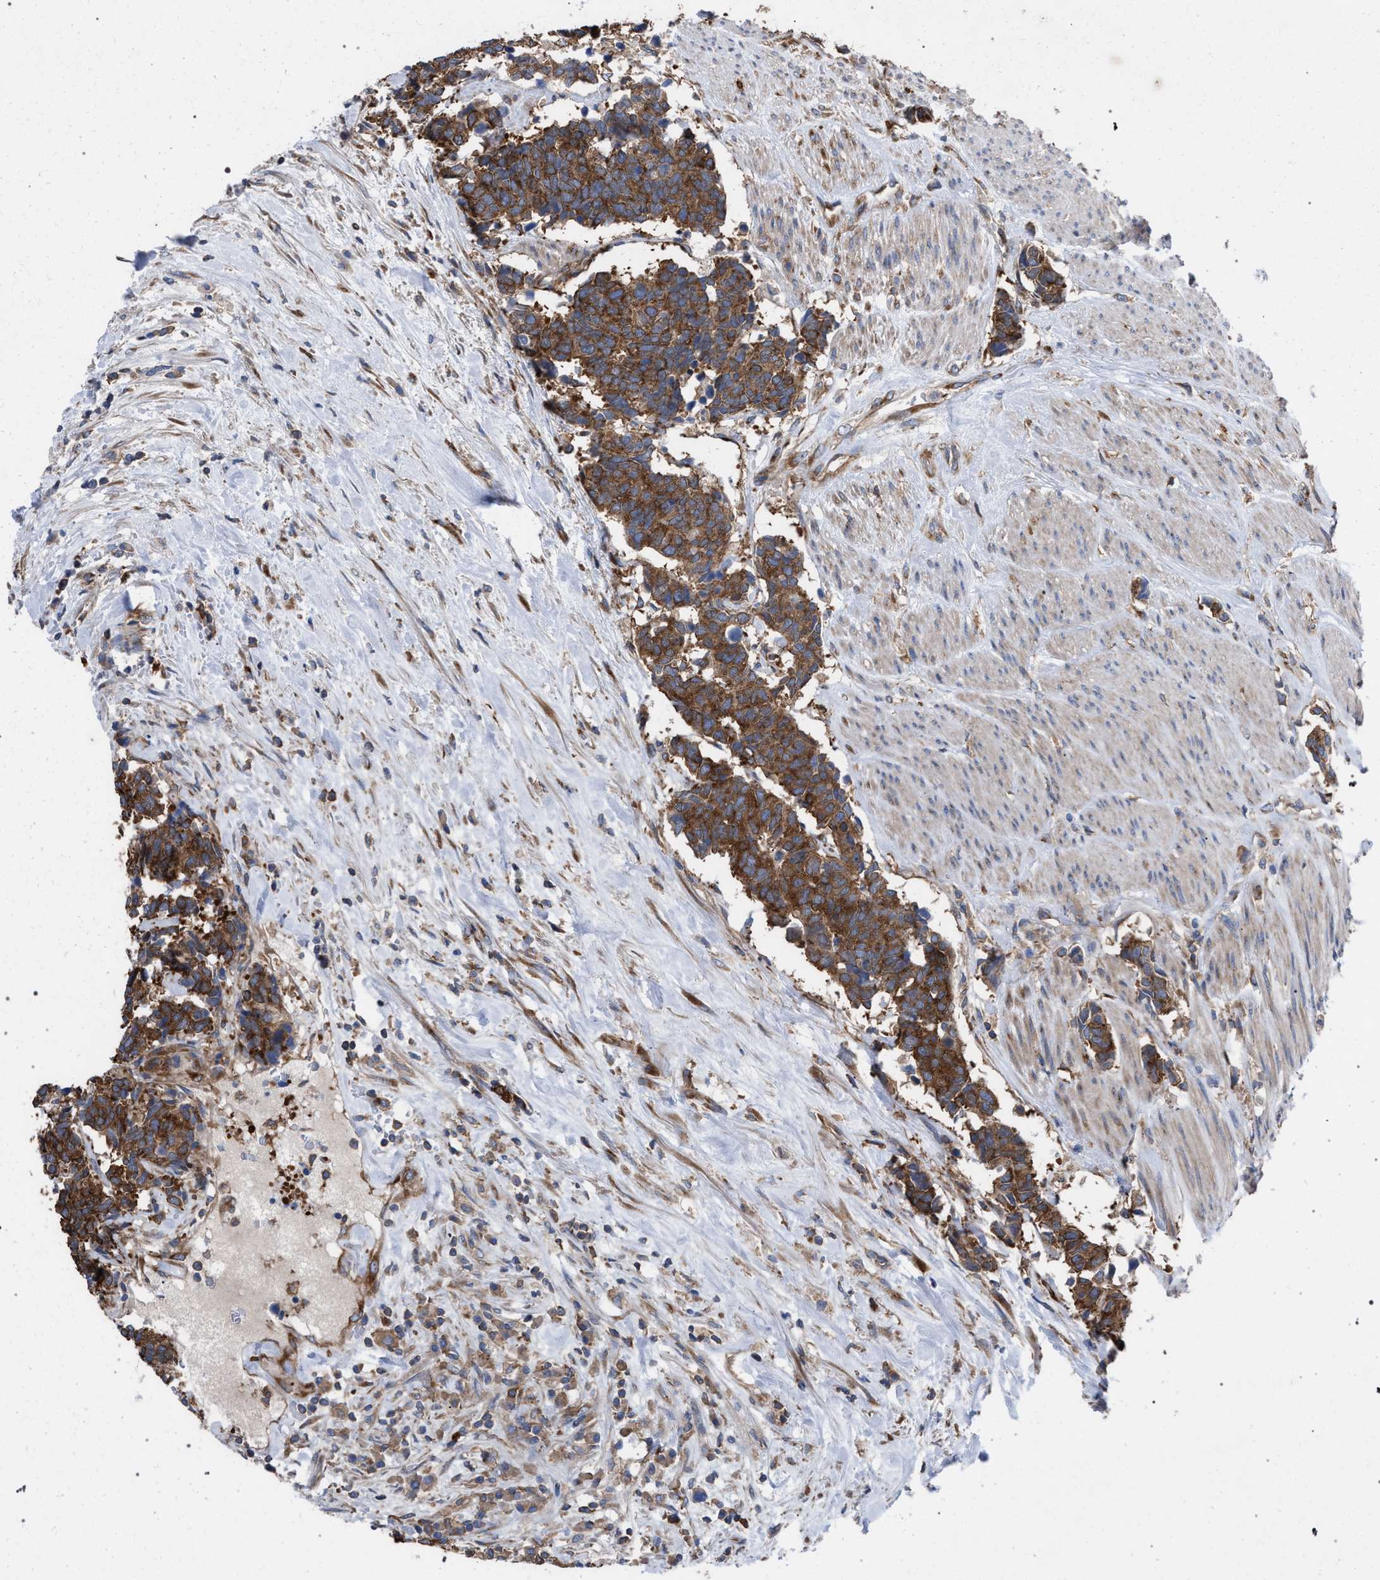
{"staining": {"intensity": "moderate", "quantity": ">75%", "location": "cytoplasmic/membranous"}, "tissue": "carcinoid", "cell_type": "Tumor cells", "image_type": "cancer", "snomed": [{"axis": "morphology", "description": "Carcinoma, NOS"}, {"axis": "morphology", "description": "Carcinoid, malignant, NOS"}, {"axis": "topography", "description": "Urinary bladder"}], "caption": "High-power microscopy captured an immunohistochemistry photomicrograph of carcinoma, revealing moderate cytoplasmic/membranous staining in approximately >75% of tumor cells. The staining is performed using DAB brown chromogen to label protein expression. The nuclei are counter-stained blue using hematoxylin.", "gene": "CDR2L", "patient": {"sex": "male", "age": 57}}